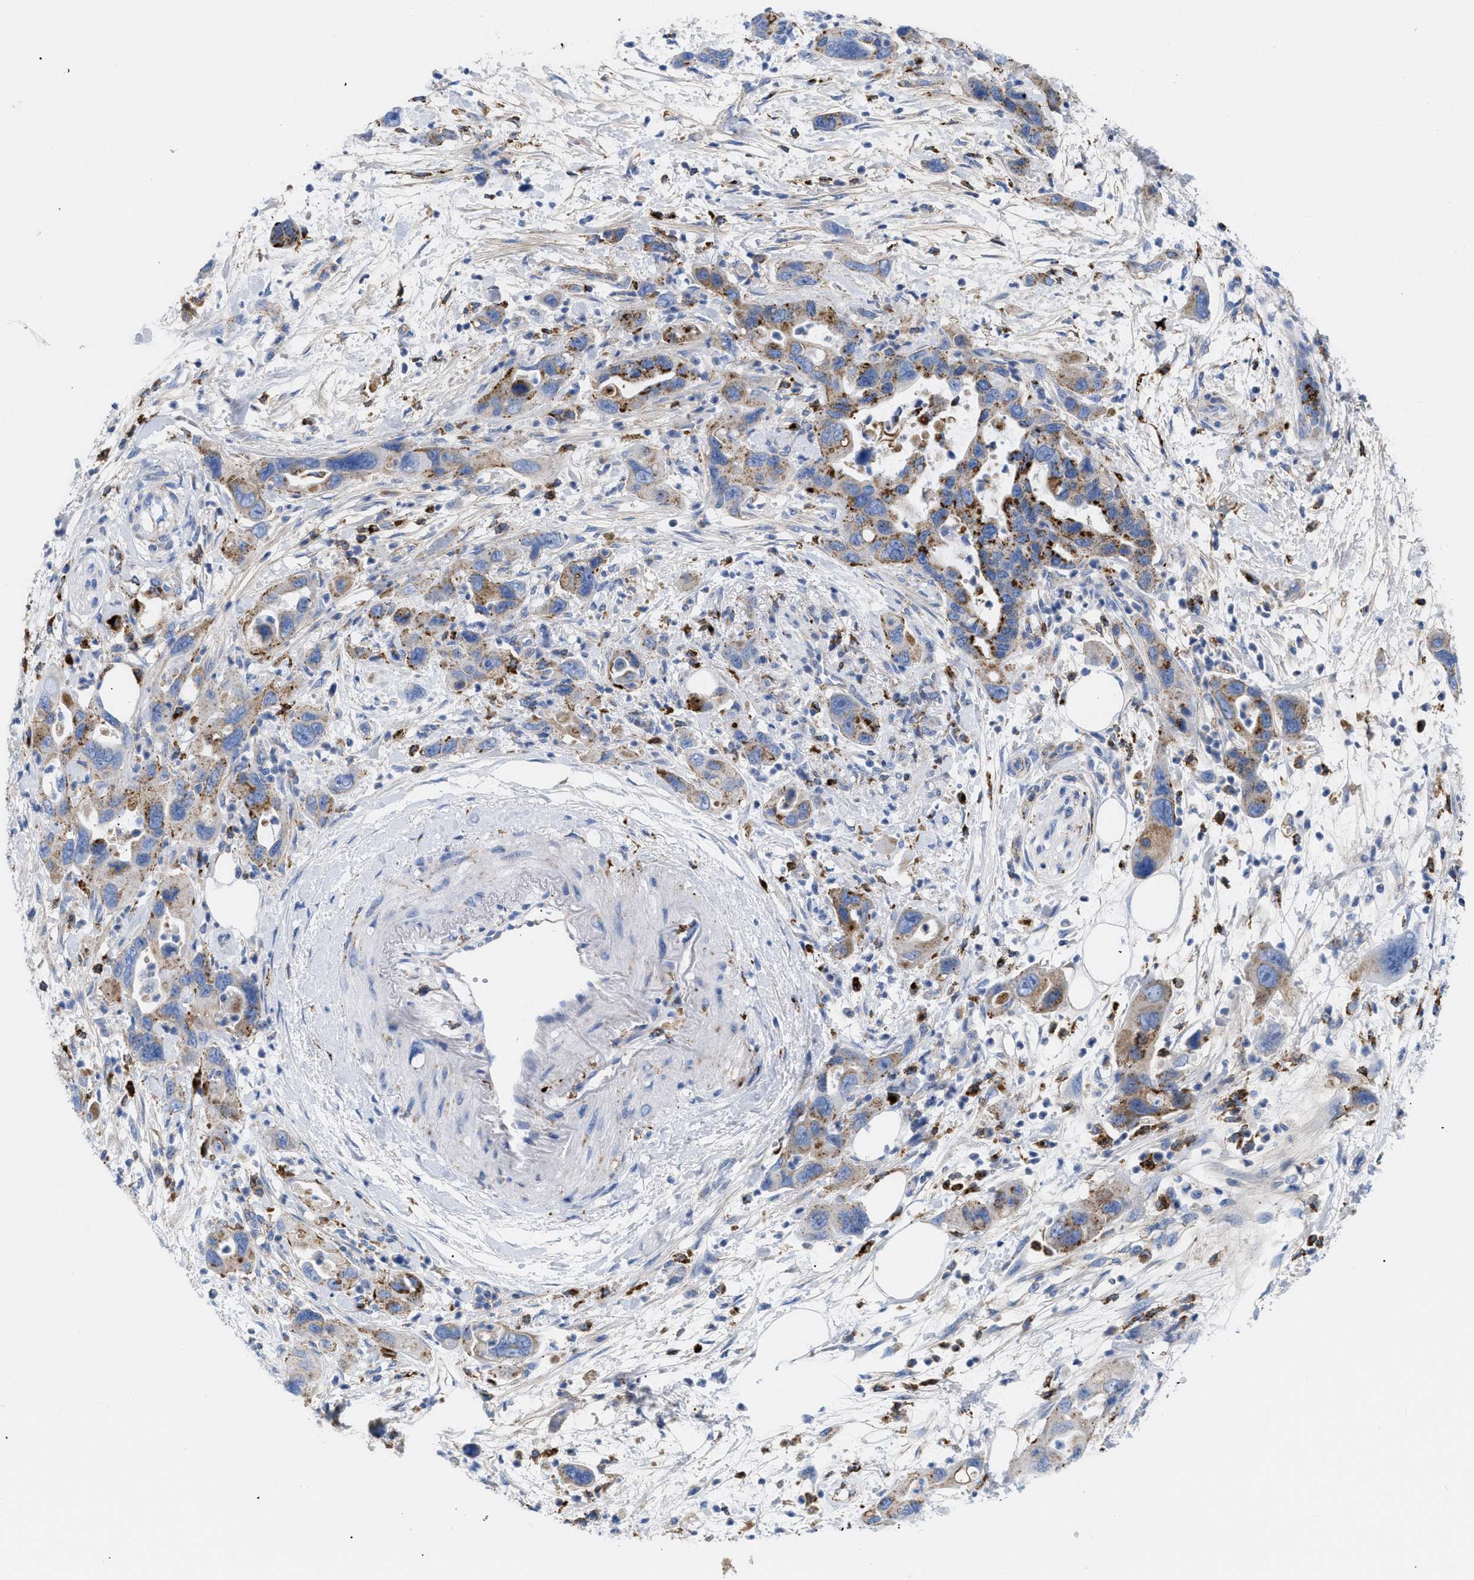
{"staining": {"intensity": "moderate", "quantity": ">75%", "location": "cytoplasmic/membranous"}, "tissue": "pancreatic cancer", "cell_type": "Tumor cells", "image_type": "cancer", "snomed": [{"axis": "morphology", "description": "Normal tissue, NOS"}, {"axis": "morphology", "description": "Adenocarcinoma, NOS"}, {"axis": "topography", "description": "Pancreas"}], "caption": "A brown stain highlights moderate cytoplasmic/membranous positivity of a protein in human adenocarcinoma (pancreatic) tumor cells.", "gene": "DRAM2", "patient": {"sex": "female", "age": 71}}